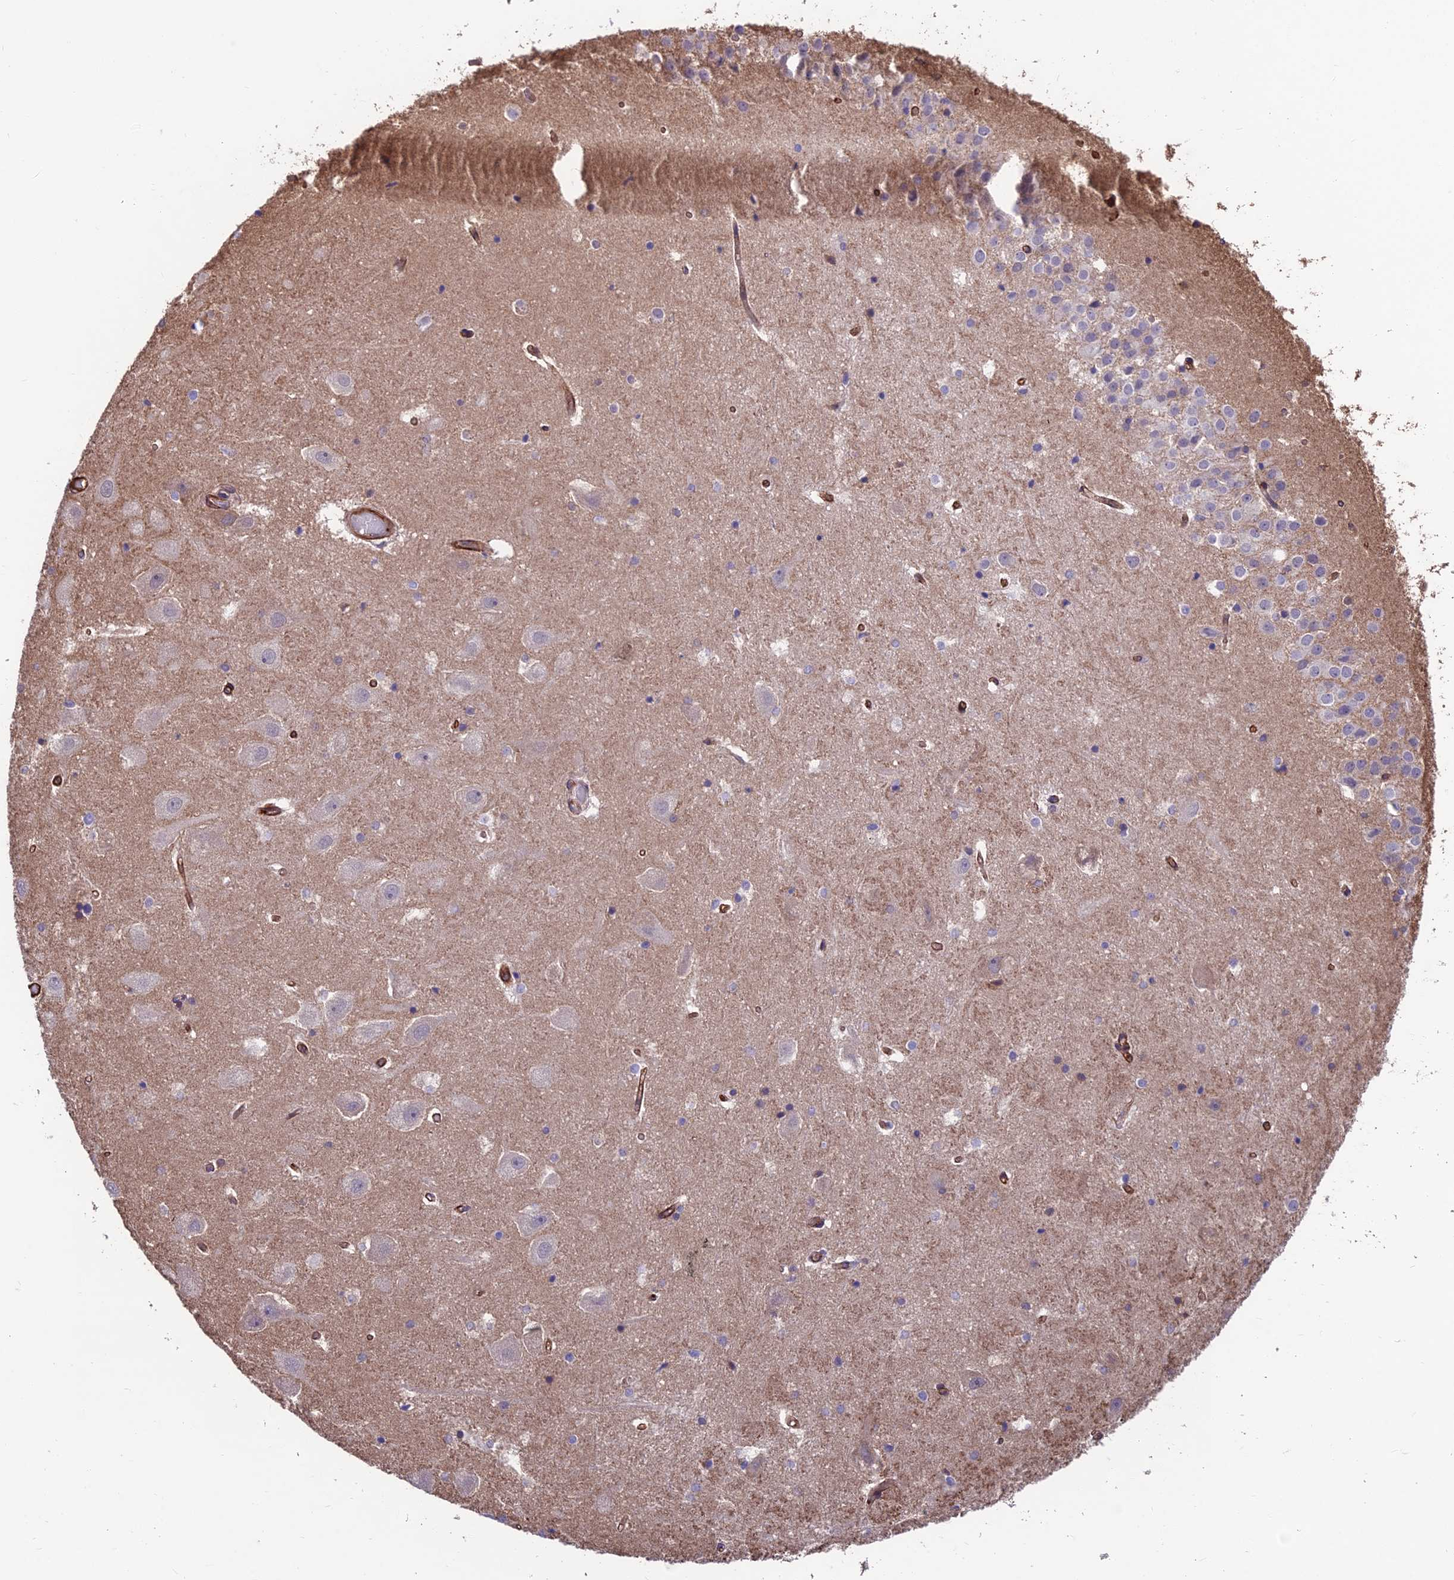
{"staining": {"intensity": "negative", "quantity": "none", "location": "none"}, "tissue": "hippocampus", "cell_type": "Glial cells", "image_type": "normal", "snomed": [{"axis": "morphology", "description": "Normal tissue, NOS"}, {"axis": "topography", "description": "Hippocampus"}], "caption": "Immunohistochemistry (IHC) of normal hippocampus displays no staining in glial cells.", "gene": "RTN4RL1", "patient": {"sex": "female", "age": 52}}